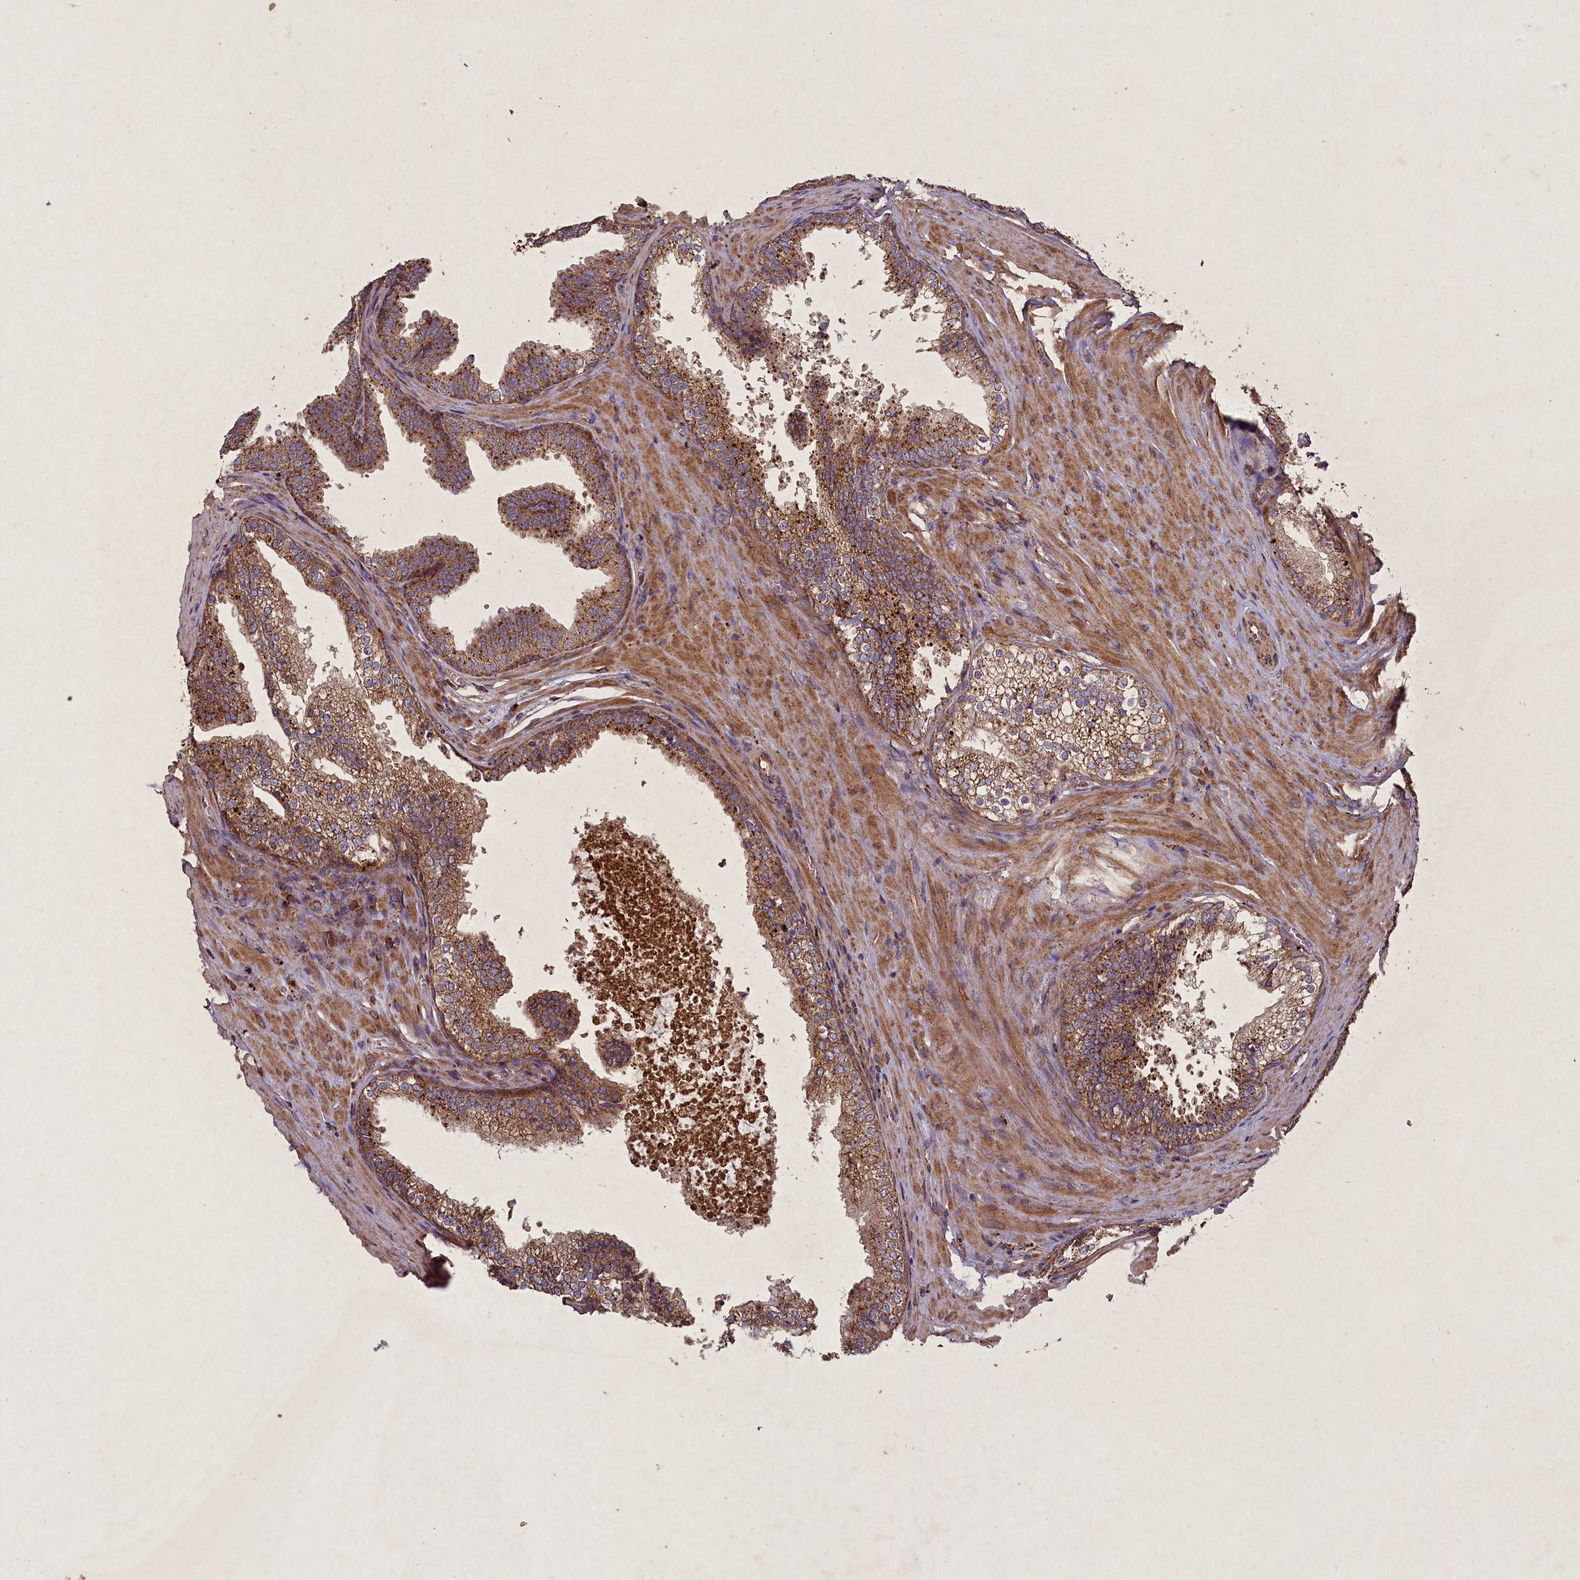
{"staining": {"intensity": "moderate", "quantity": ">75%", "location": "cytoplasmic/membranous"}, "tissue": "prostate", "cell_type": "Glandular cells", "image_type": "normal", "snomed": [{"axis": "morphology", "description": "Normal tissue, NOS"}, {"axis": "topography", "description": "Prostate"}], "caption": "The photomicrograph shows a brown stain indicating the presence of a protein in the cytoplasmic/membranous of glandular cells in prostate.", "gene": "CIAO2B", "patient": {"sex": "male", "age": 60}}